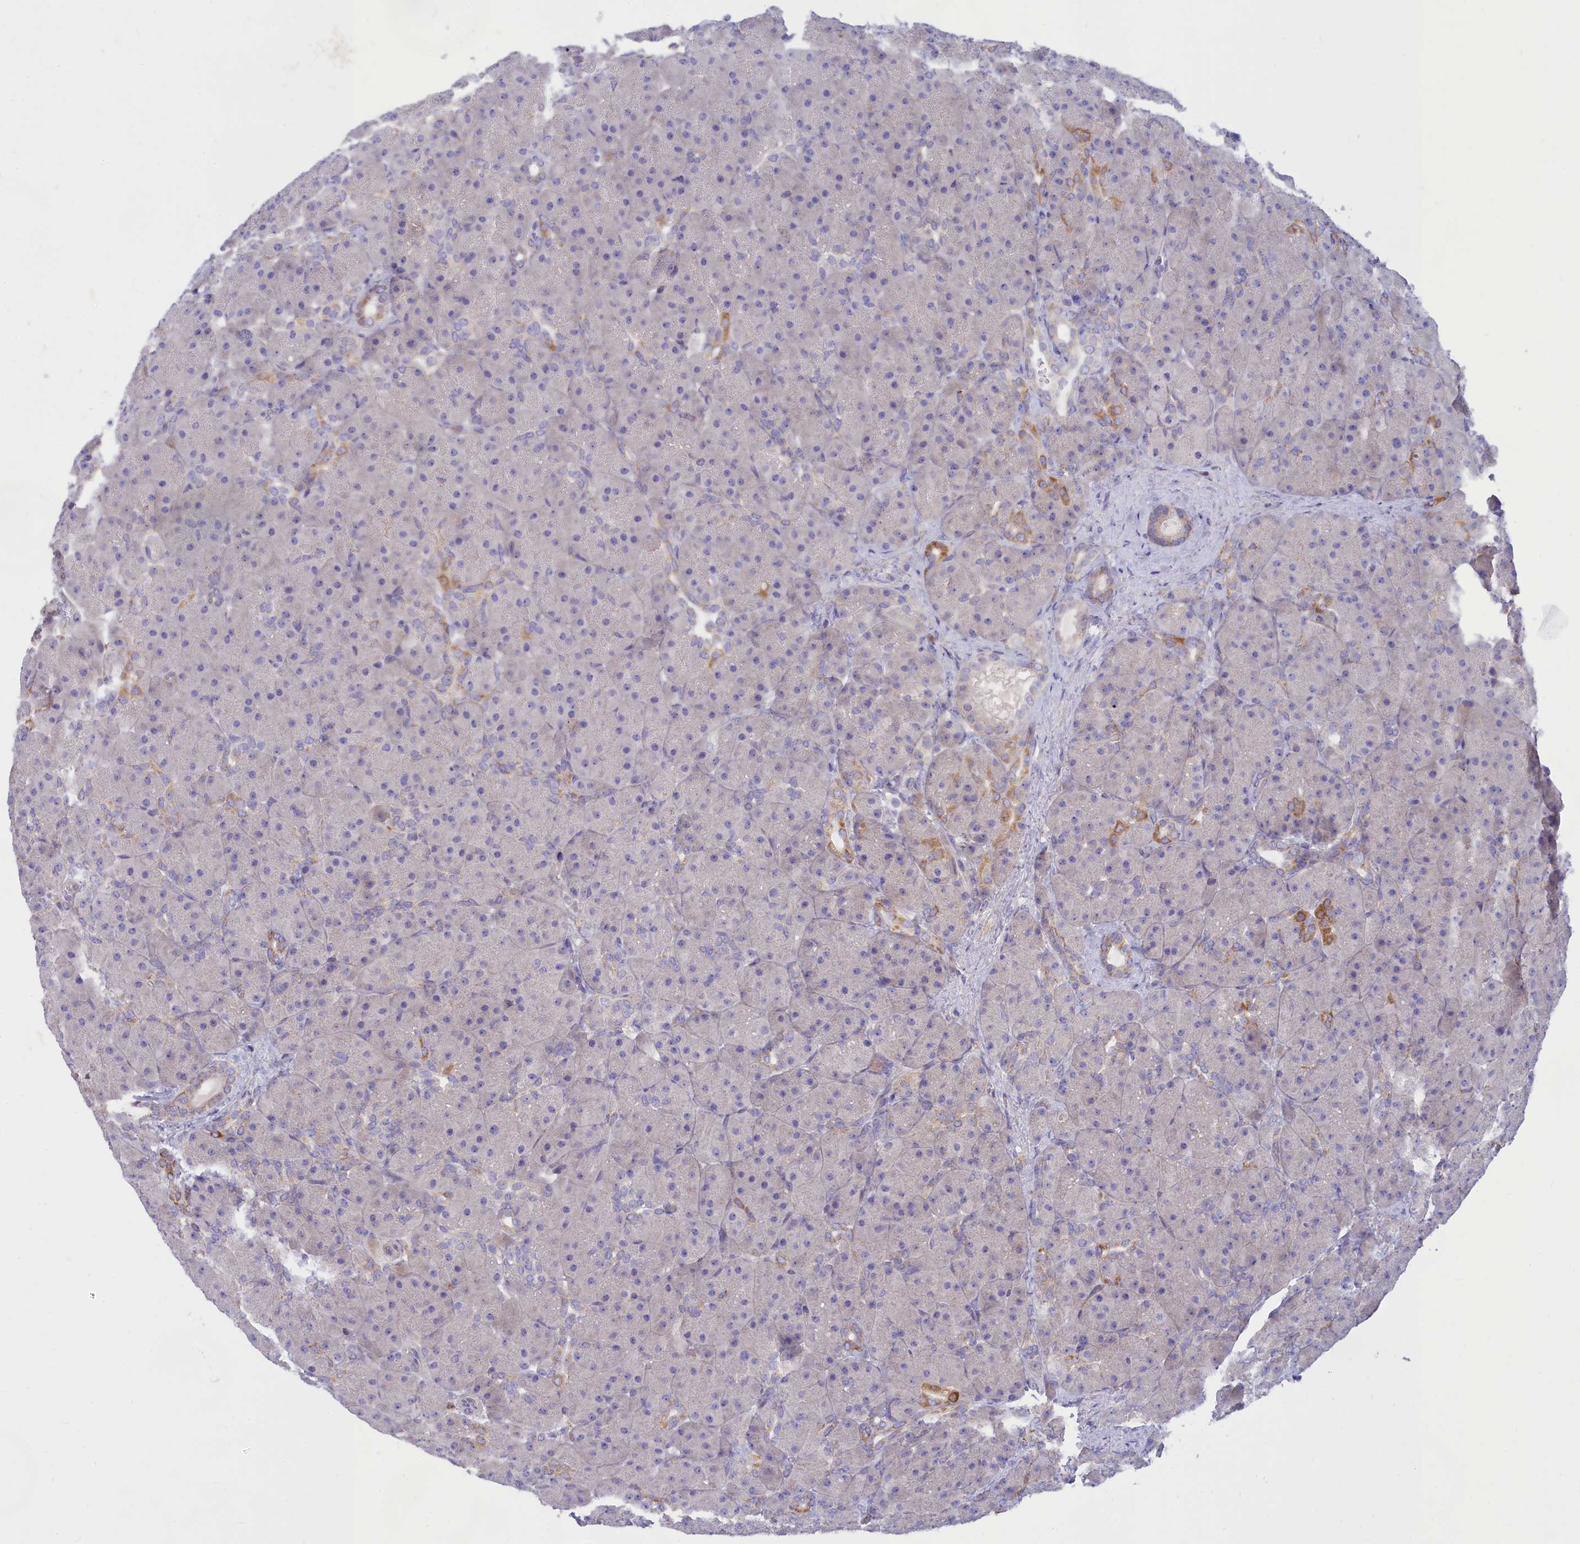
{"staining": {"intensity": "moderate", "quantity": "<25%", "location": "cytoplasmic/membranous"}, "tissue": "pancreas", "cell_type": "Exocrine glandular cells", "image_type": "normal", "snomed": [{"axis": "morphology", "description": "Normal tissue, NOS"}, {"axis": "topography", "description": "Pancreas"}], "caption": "Immunohistochemical staining of unremarkable pancreas displays <25% levels of moderate cytoplasmic/membranous protein expression in approximately <25% of exocrine glandular cells.", "gene": "TMEM30B", "patient": {"sex": "male", "age": 66}}